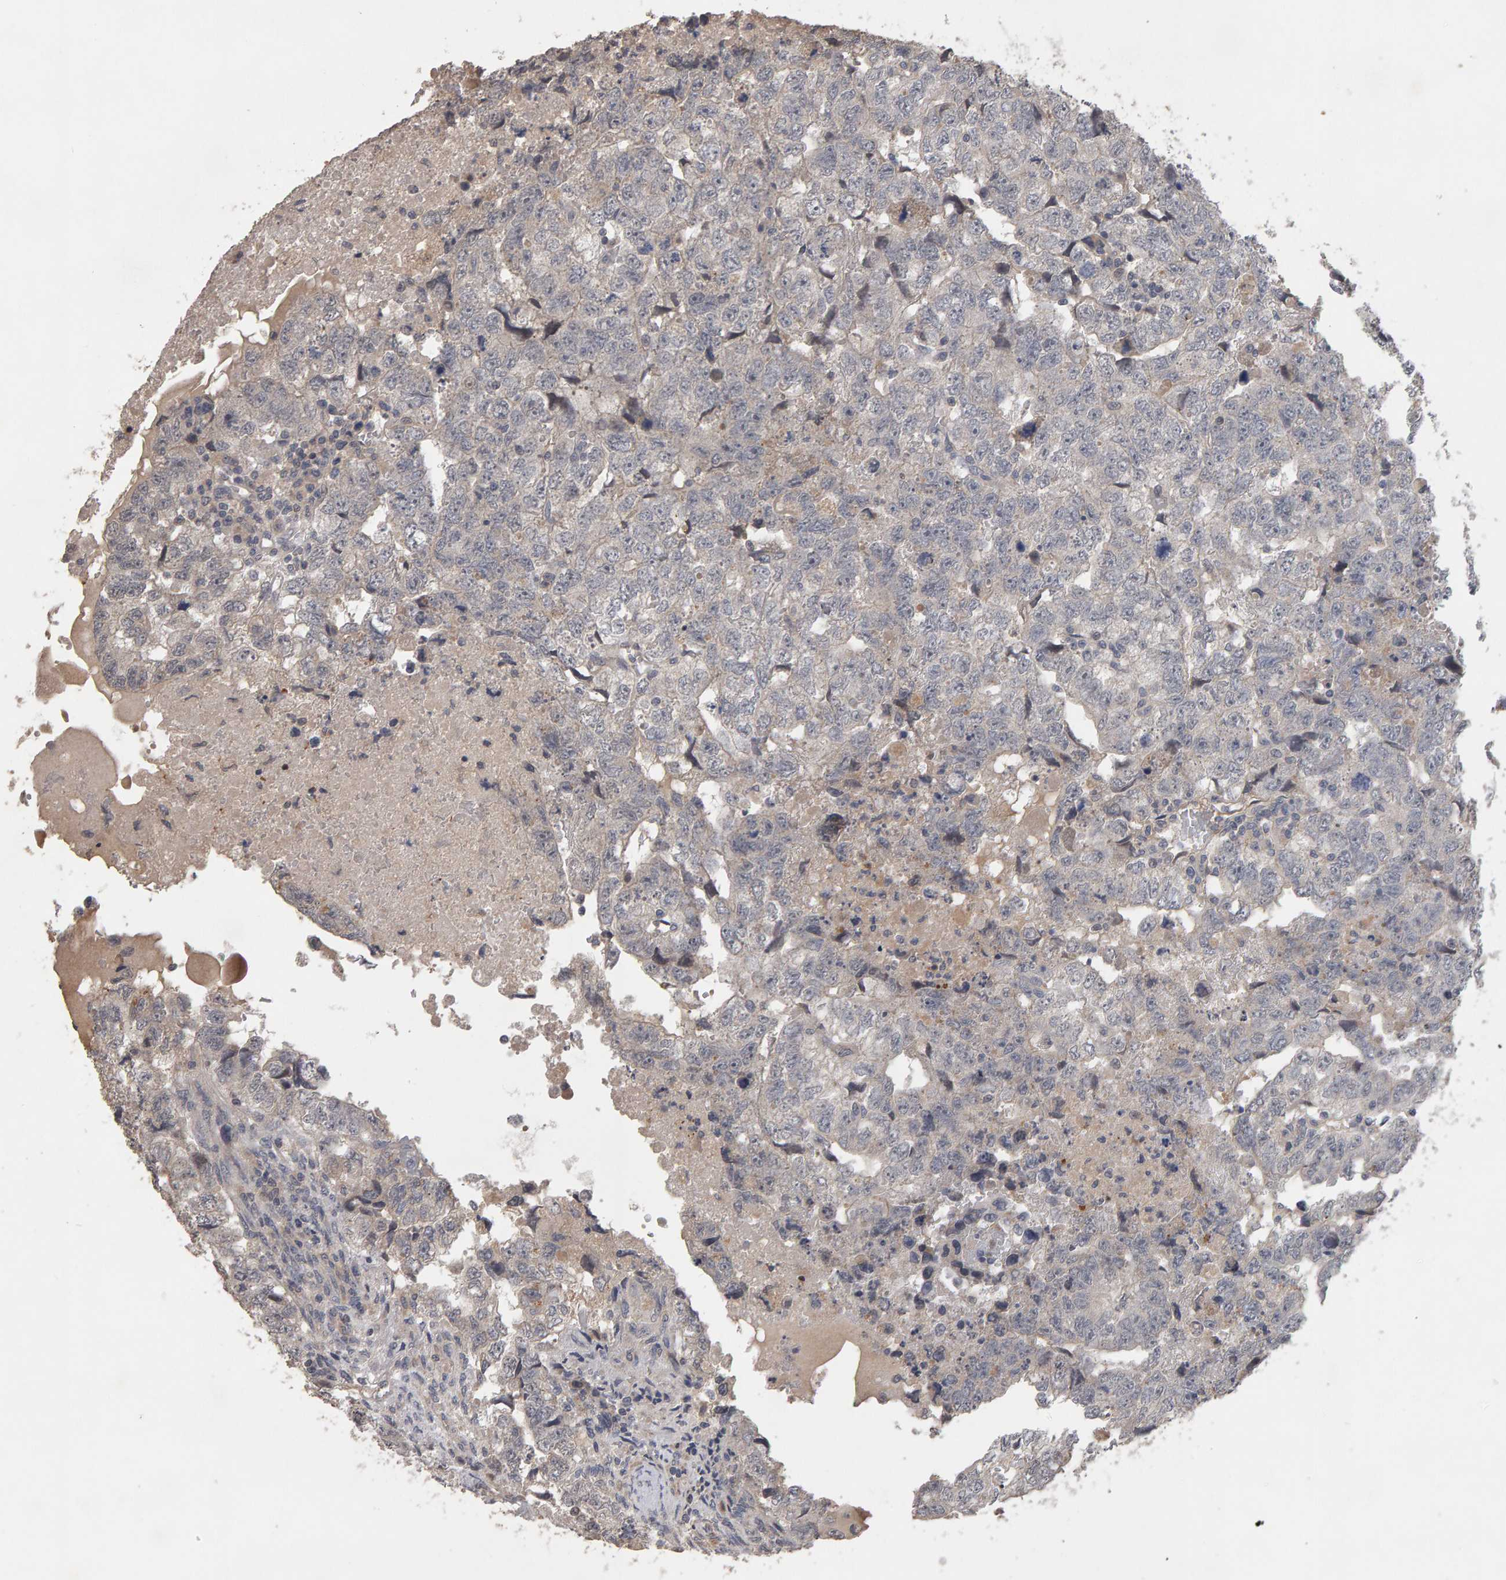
{"staining": {"intensity": "negative", "quantity": "none", "location": "none"}, "tissue": "testis cancer", "cell_type": "Tumor cells", "image_type": "cancer", "snomed": [{"axis": "morphology", "description": "Carcinoma, Embryonal, NOS"}, {"axis": "topography", "description": "Testis"}], "caption": "DAB immunohistochemical staining of testis embryonal carcinoma demonstrates no significant expression in tumor cells.", "gene": "COASY", "patient": {"sex": "male", "age": 36}}